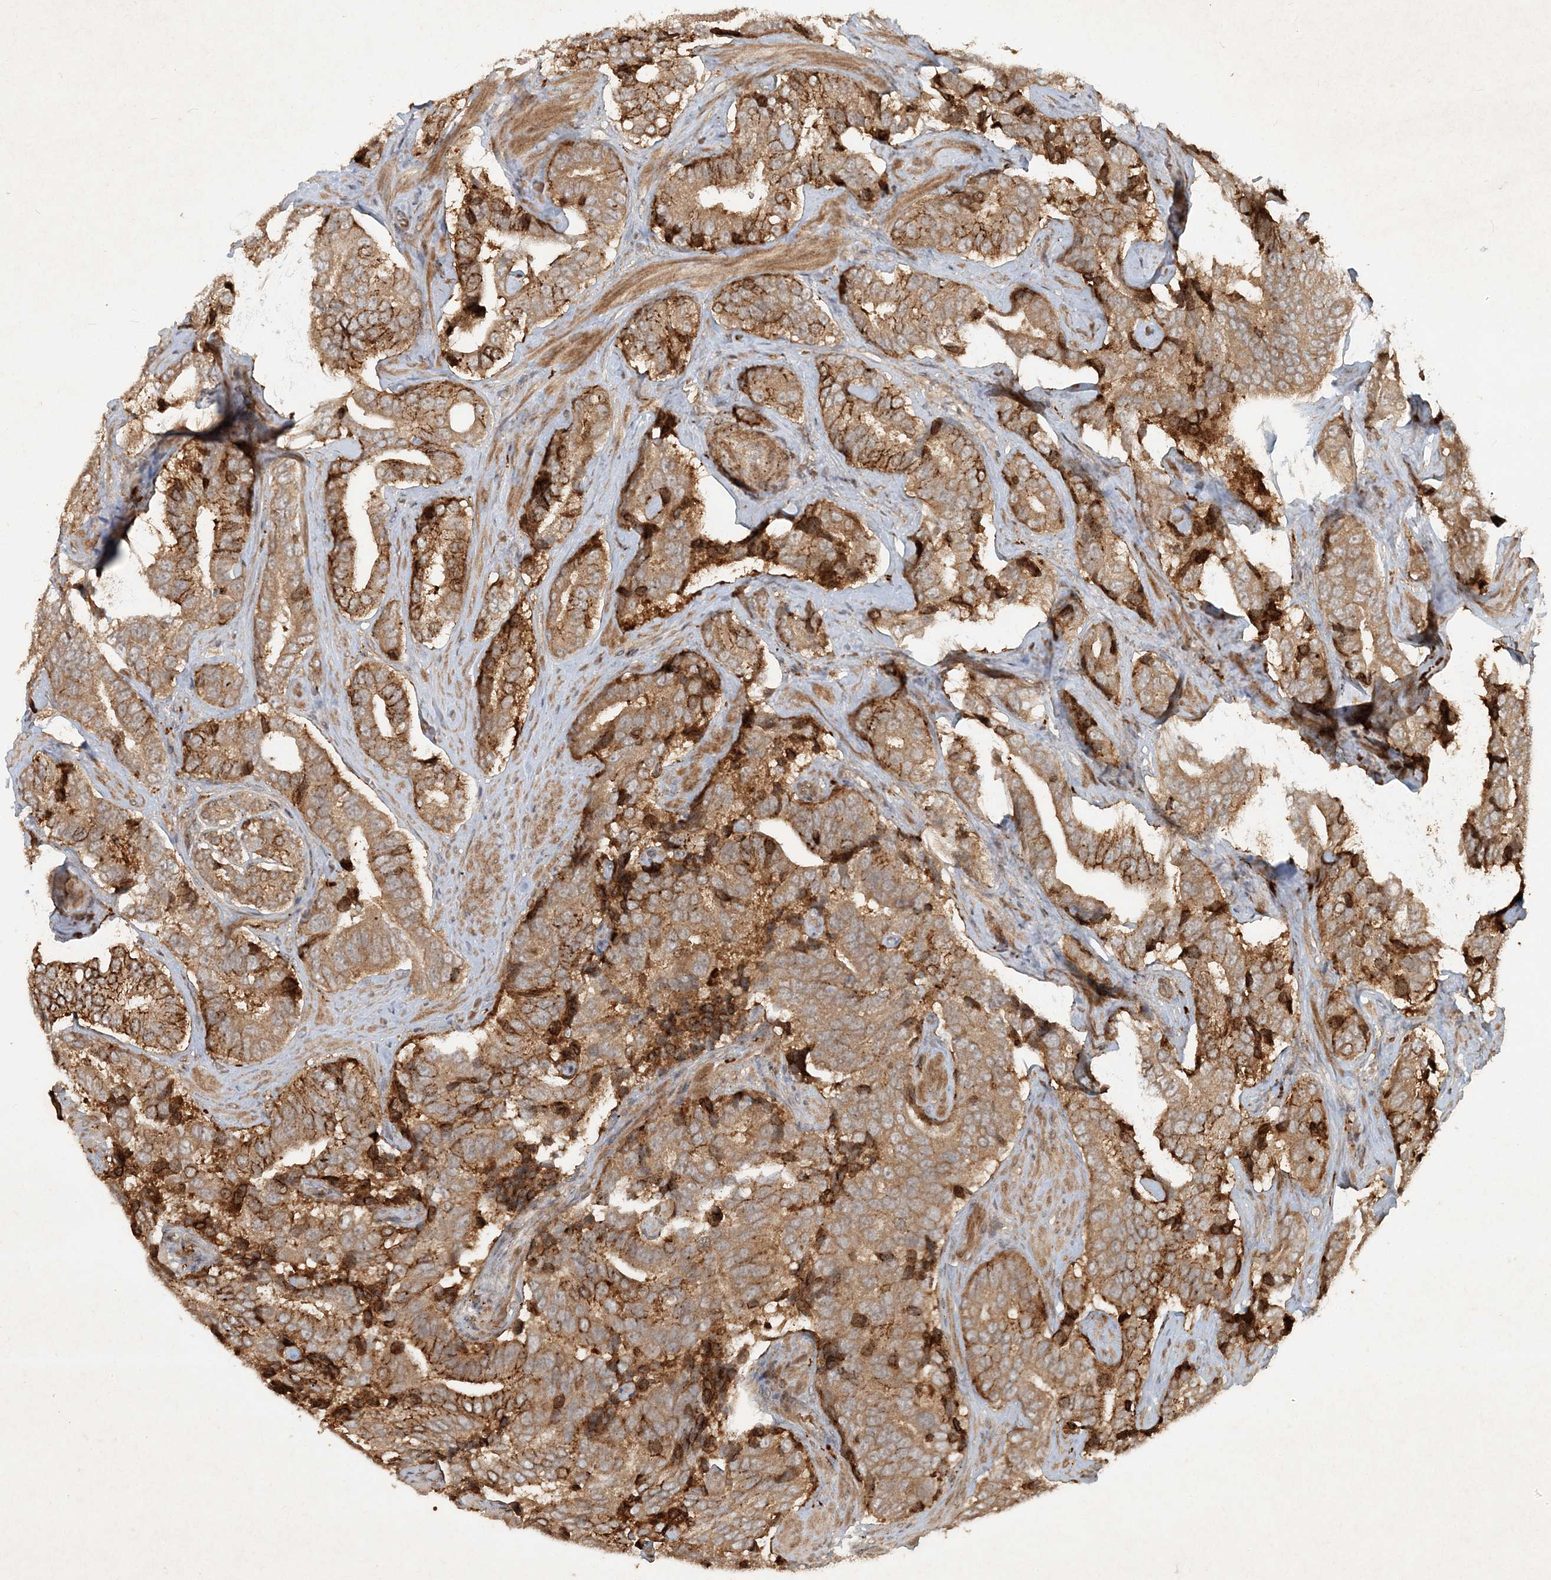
{"staining": {"intensity": "moderate", "quantity": ">75%", "location": "cytoplasmic/membranous"}, "tissue": "prostate cancer", "cell_type": "Tumor cells", "image_type": "cancer", "snomed": [{"axis": "morphology", "description": "Adenocarcinoma, High grade"}, {"axis": "topography", "description": "Prostate"}], "caption": "Prostate cancer stained with DAB (3,3'-diaminobenzidine) immunohistochemistry (IHC) displays medium levels of moderate cytoplasmic/membranous positivity in about >75% of tumor cells.", "gene": "NARS1", "patient": {"sex": "male", "age": 60}}